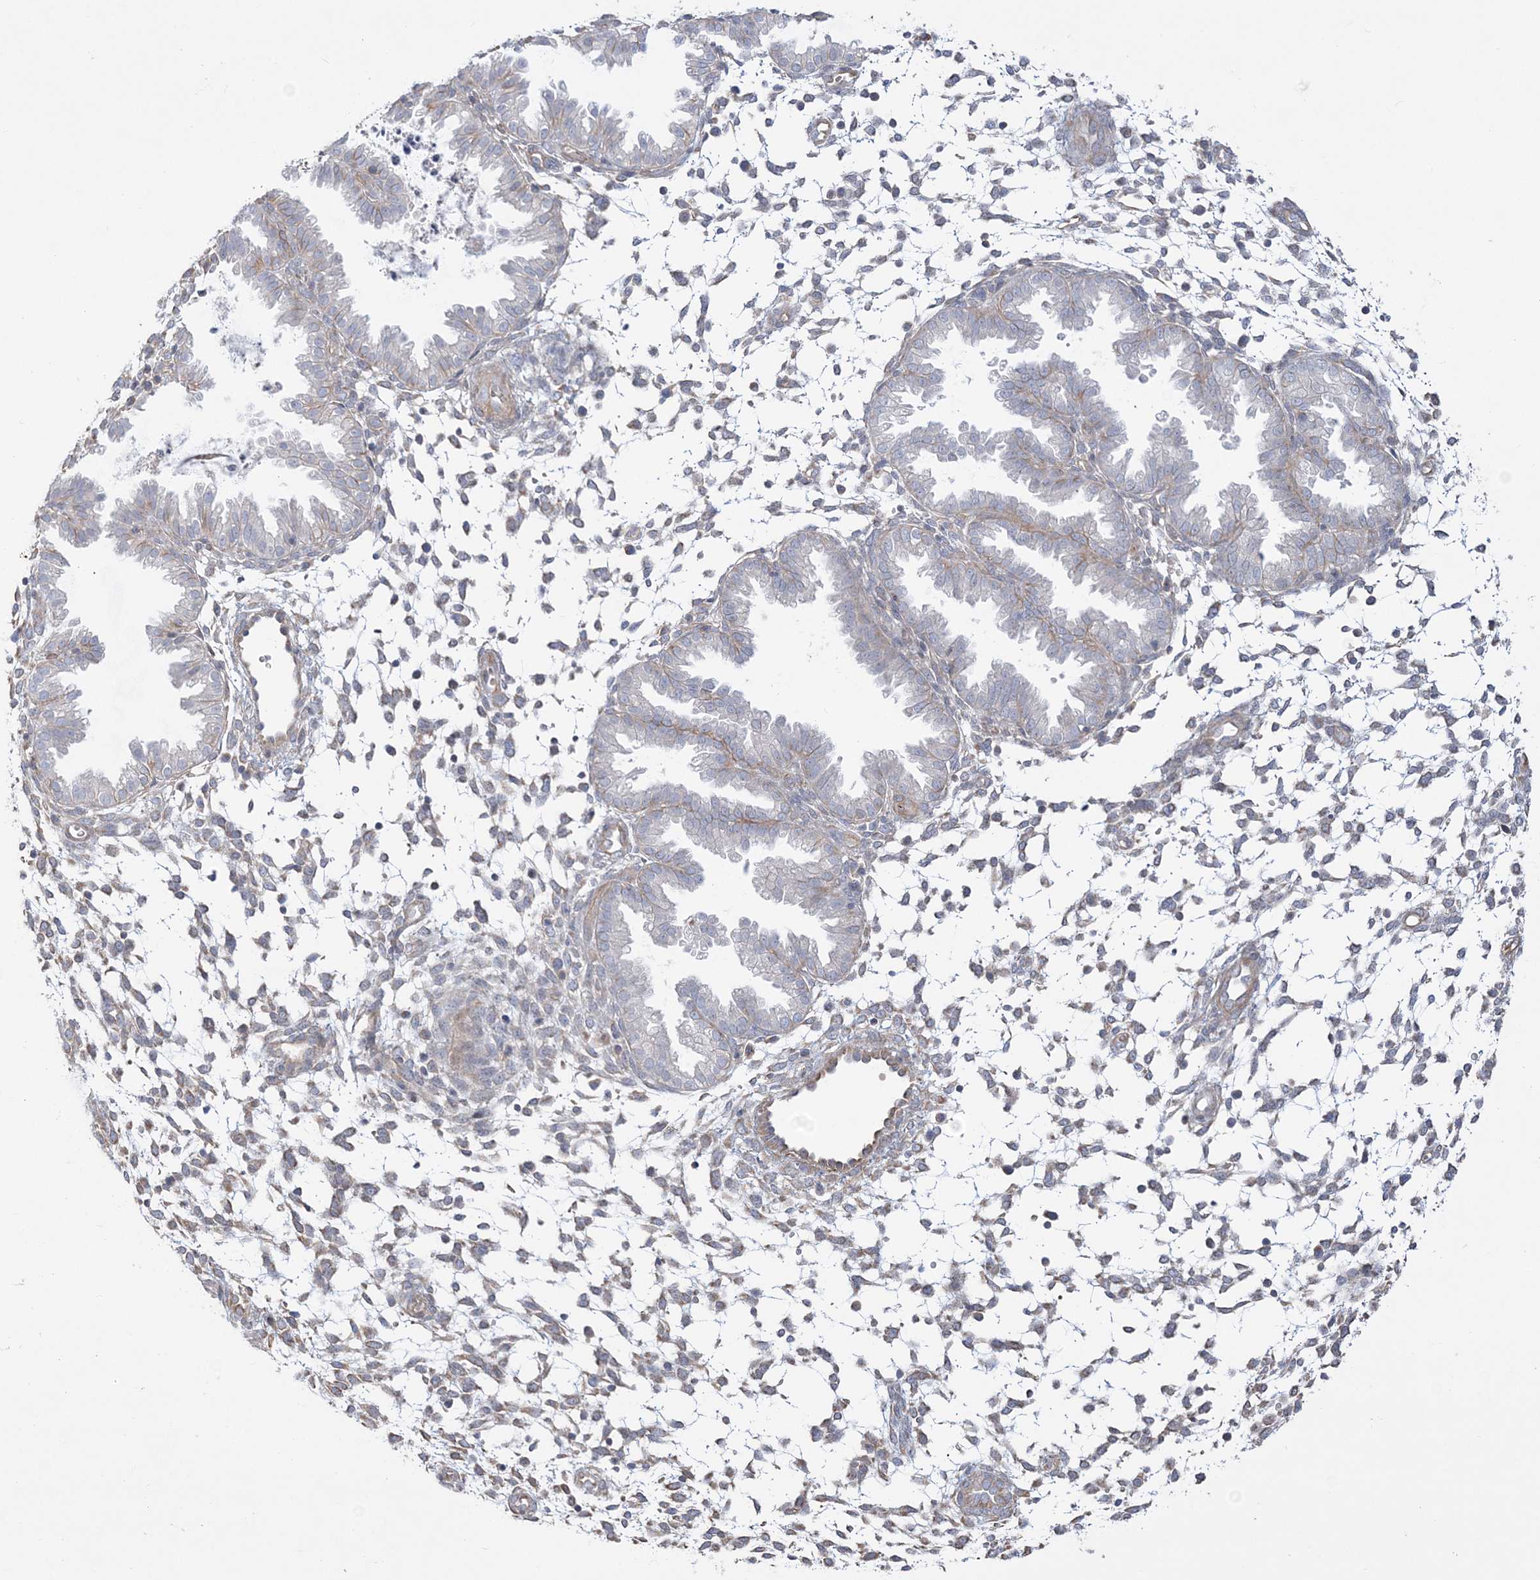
{"staining": {"intensity": "negative", "quantity": "none", "location": "none"}, "tissue": "endometrium", "cell_type": "Cells in endometrial stroma", "image_type": "normal", "snomed": [{"axis": "morphology", "description": "Normal tissue, NOS"}, {"axis": "topography", "description": "Endometrium"}], "caption": "An immunohistochemistry (IHC) micrograph of benign endometrium is shown. There is no staining in cells in endometrial stroma of endometrium.", "gene": "ZNF821", "patient": {"sex": "female", "age": 33}}